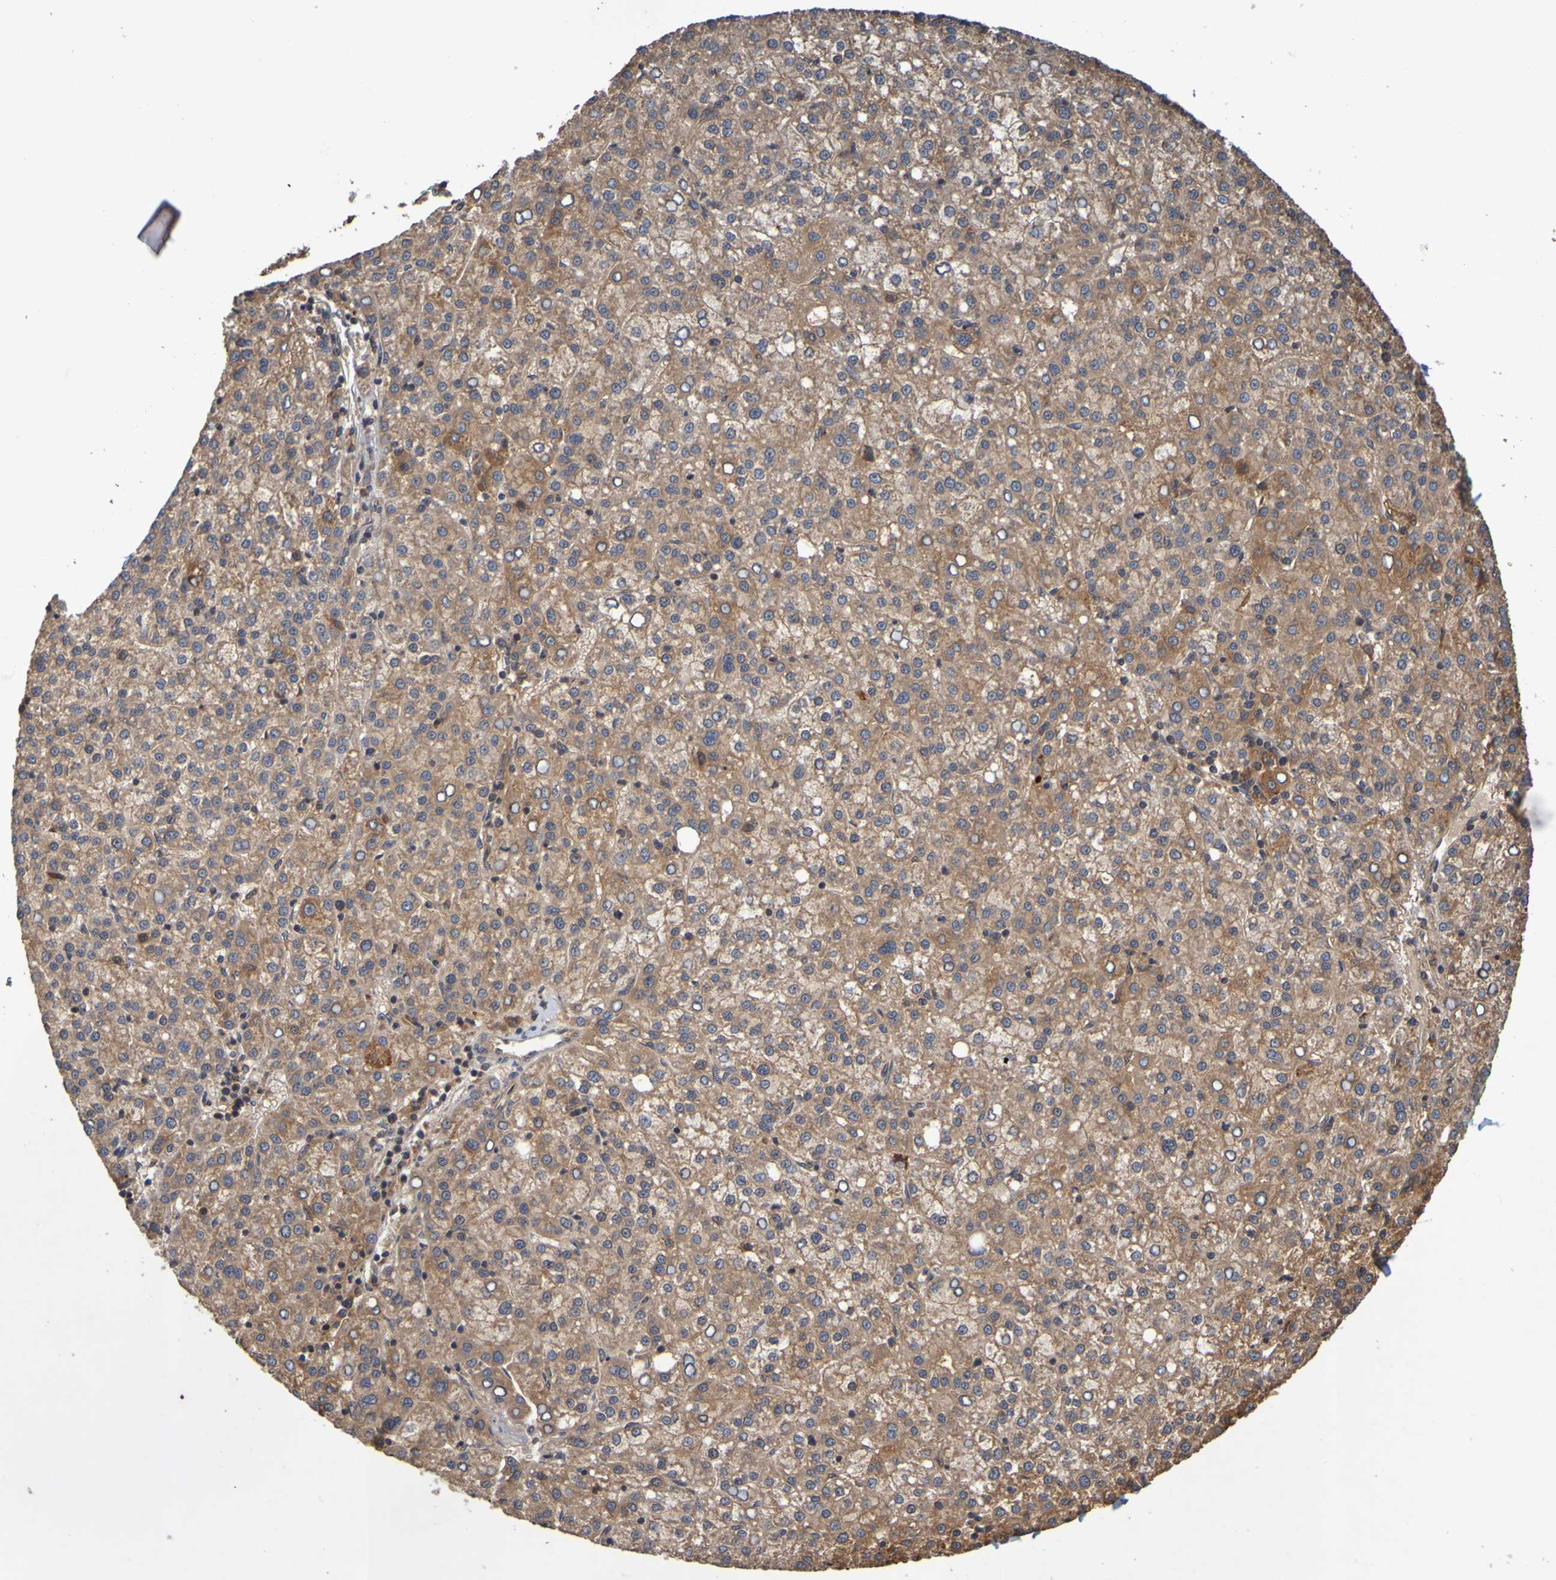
{"staining": {"intensity": "moderate", "quantity": ">75%", "location": "cytoplasmic/membranous"}, "tissue": "liver cancer", "cell_type": "Tumor cells", "image_type": "cancer", "snomed": [{"axis": "morphology", "description": "Carcinoma, Hepatocellular, NOS"}, {"axis": "topography", "description": "Liver"}], "caption": "Human liver cancer (hepatocellular carcinoma) stained with a protein marker shows moderate staining in tumor cells.", "gene": "OCRL", "patient": {"sex": "female", "age": 58}}